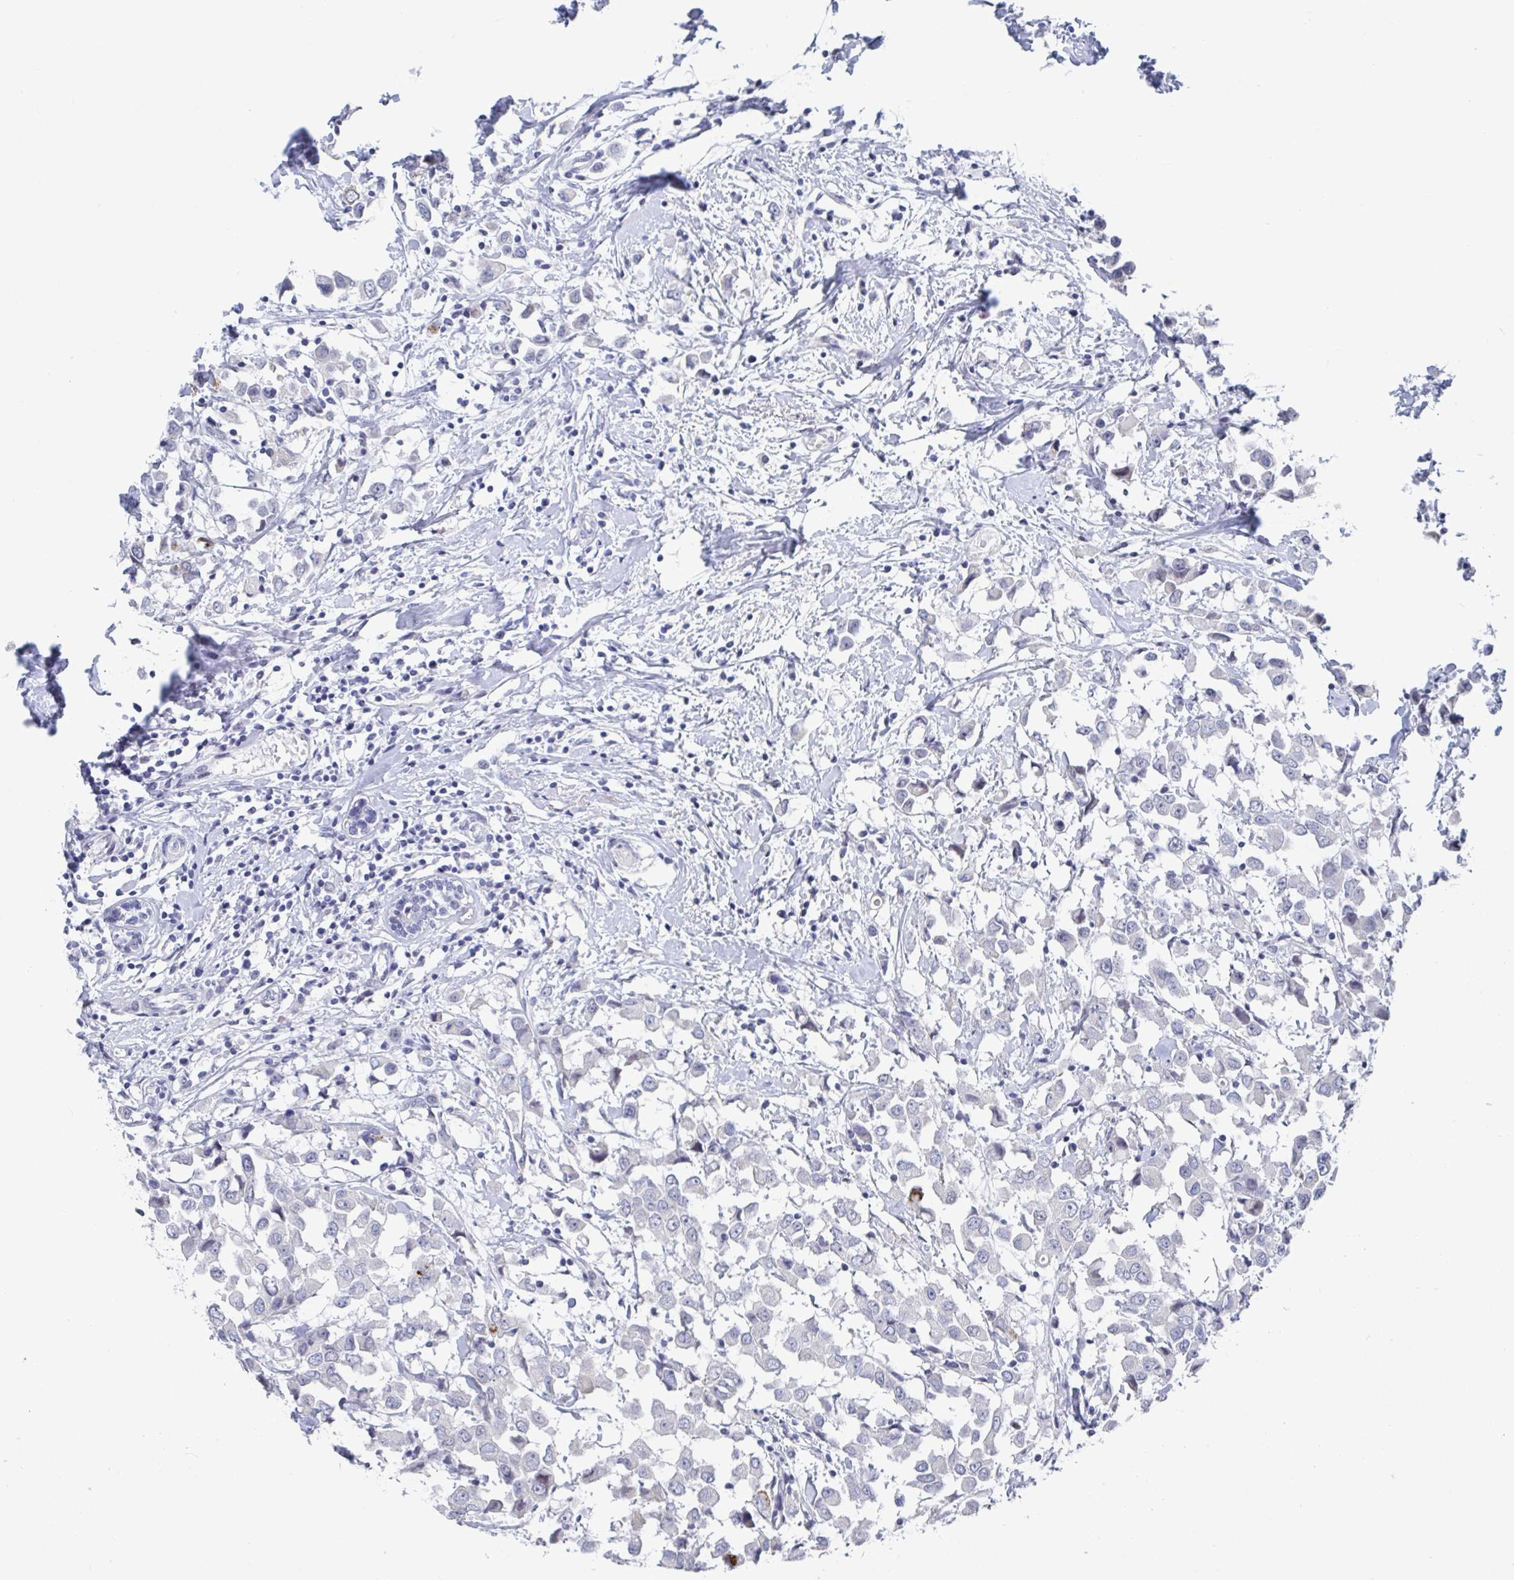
{"staining": {"intensity": "negative", "quantity": "none", "location": "none"}, "tissue": "breast cancer", "cell_type": "Tumor cells", "image_type": "cancer", "snomed": [{"axis": "morphology", "description": "Duct carcinoma"}, {"axis": "topography", "description": "Breast"}], "caption": "High power microscopy histopathology image of an IHC photomicrograph of intraductal carcinoma (breast), revealing no significant staining in tumor cells.", "gene": "CAMKV", "patient": {"sex": "female", "age": 61}}